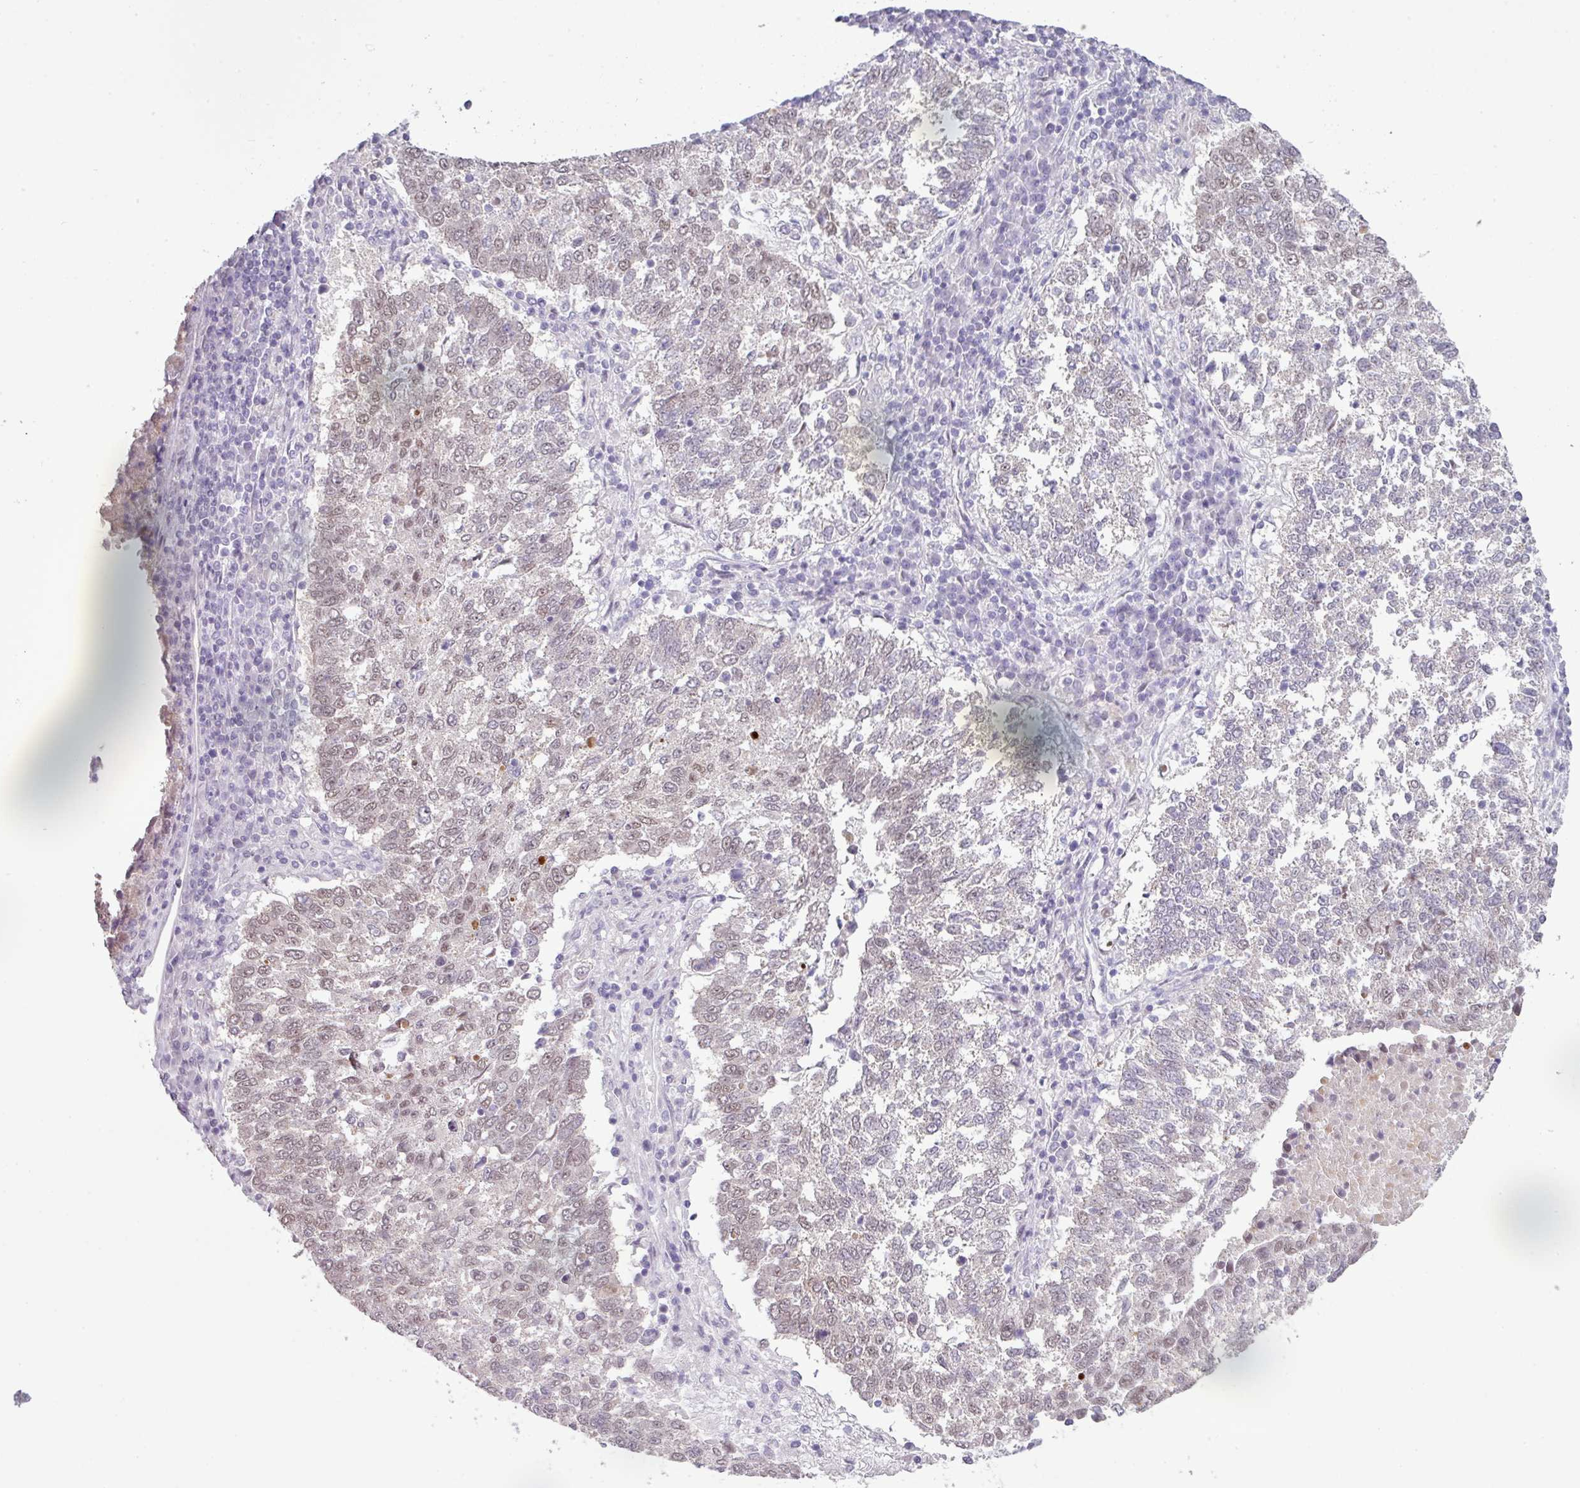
{"staining": {"intensity": "weak", "quantity": "25%-75%", "location": "nuclear"}, "tissue": "lung cancer", "cell_type": "Tumor cells", "image_type": "cancer", "snomed": [{"axis": "morphology", "description": "Squamous cell carcinoma, NOS"}, {"axis": "topography", "description": "Lung"}], "caption": "Human lung cancer stained for a protein (brown) exhibits weak nuclear positive positivity in approximately 25%-75% of tumor cells.", "gene": "TTLL12", "patient": {"sex": "male", "age": 73}}